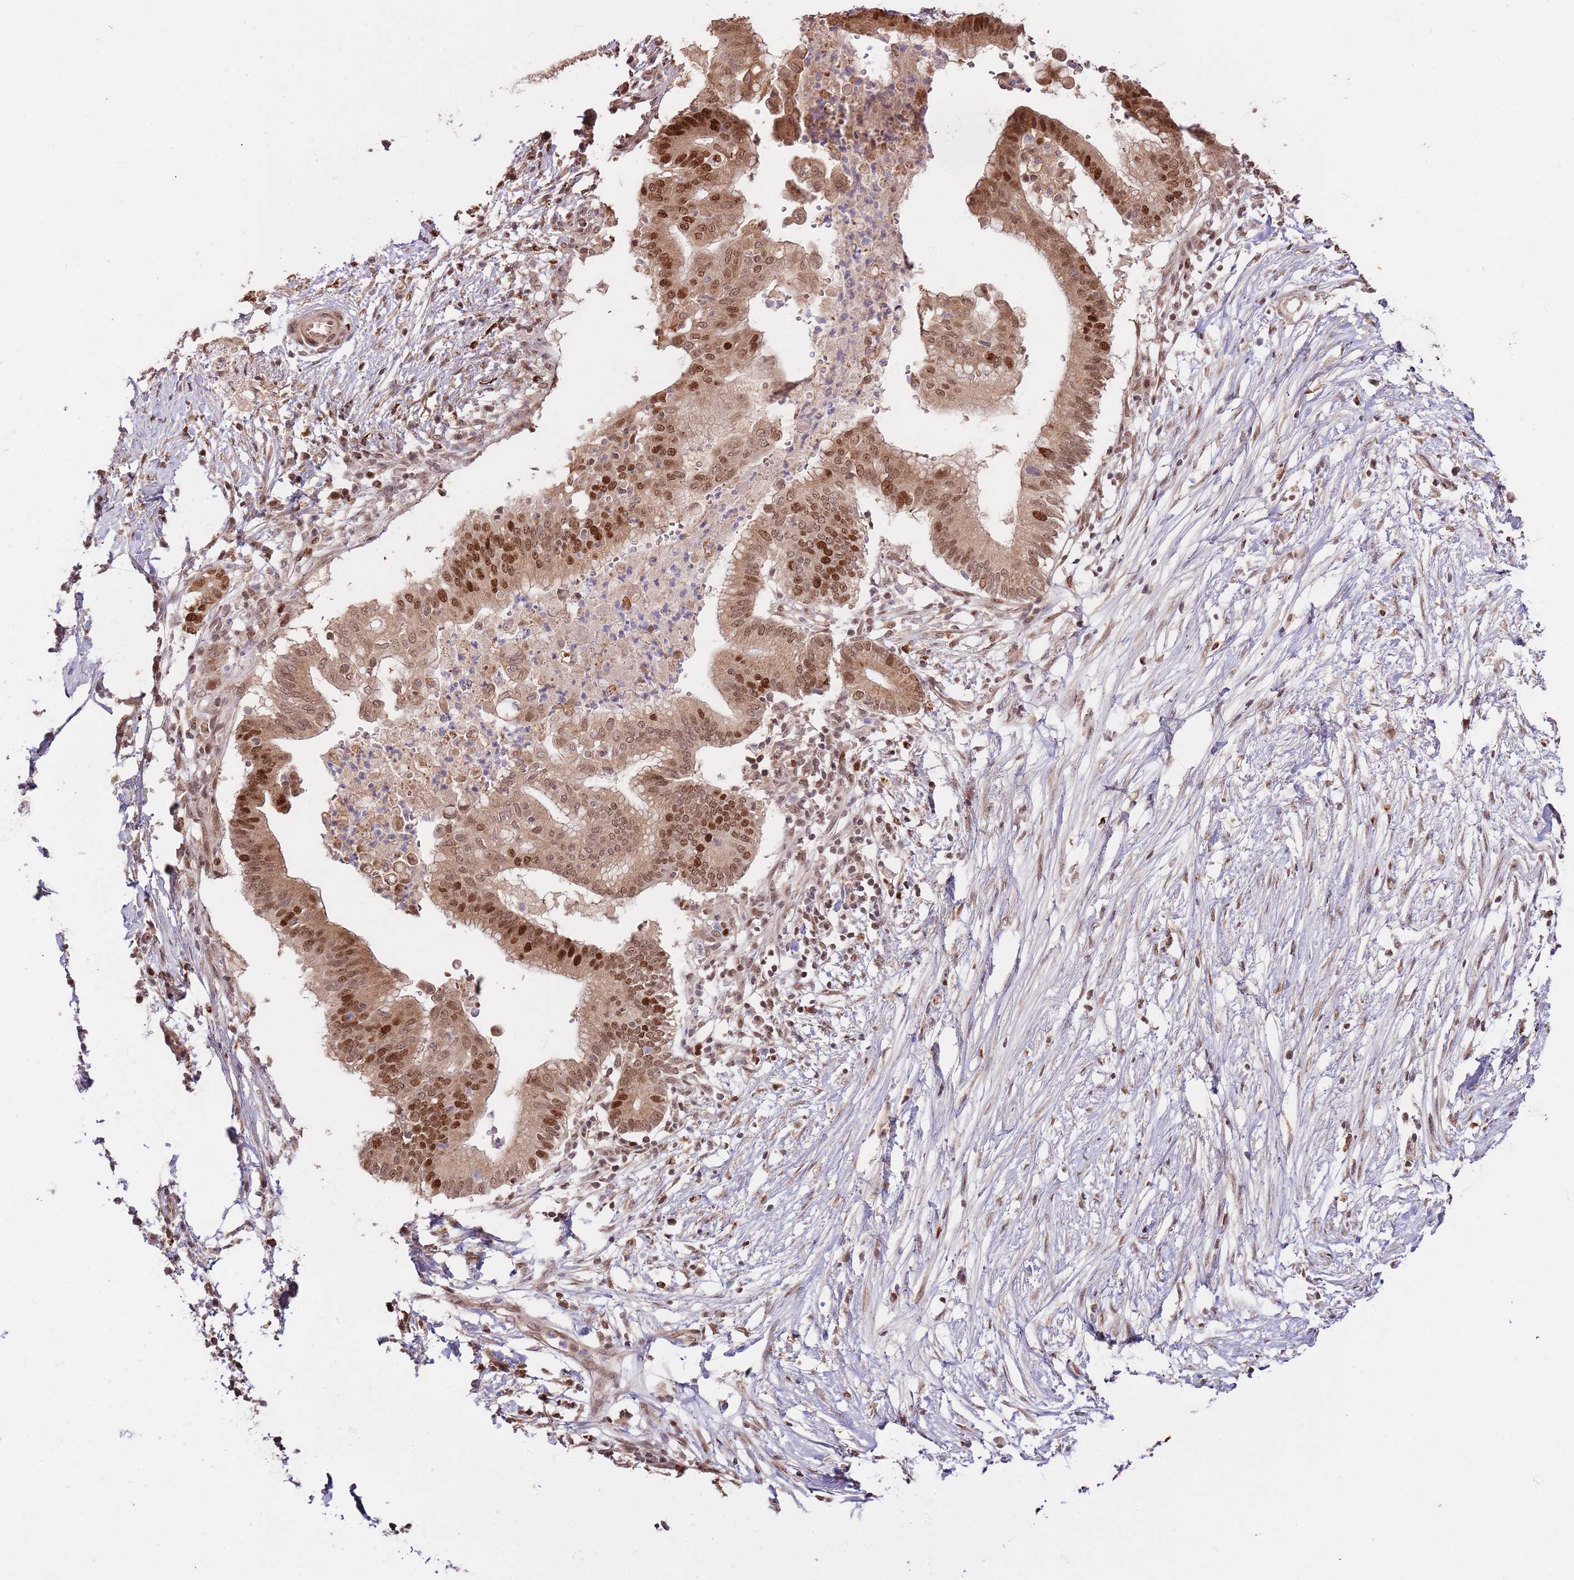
{"staining": {"intensity": "strong", "quantity": ">75%", "location": "cytoplasmic/membranous,nuclear"}, "tissue": "pancreatic cancer", "cell_type": "Tumor cells", "image_type": "cancer", "snomed": [{"axis": "morphology", "description": "Adenocarcinoma, NOS"}, {"axis": "topography", "description": "Pancreas"}], "caption": "Brown immunohistochemical staining in human pancreatic cancer exhibits strong cytoplasmic/membranous and nuclear positivity in approximately >75% of tumor cells.", "gene": "RIF1", "patient": {"sex": "male", "age": 68}}